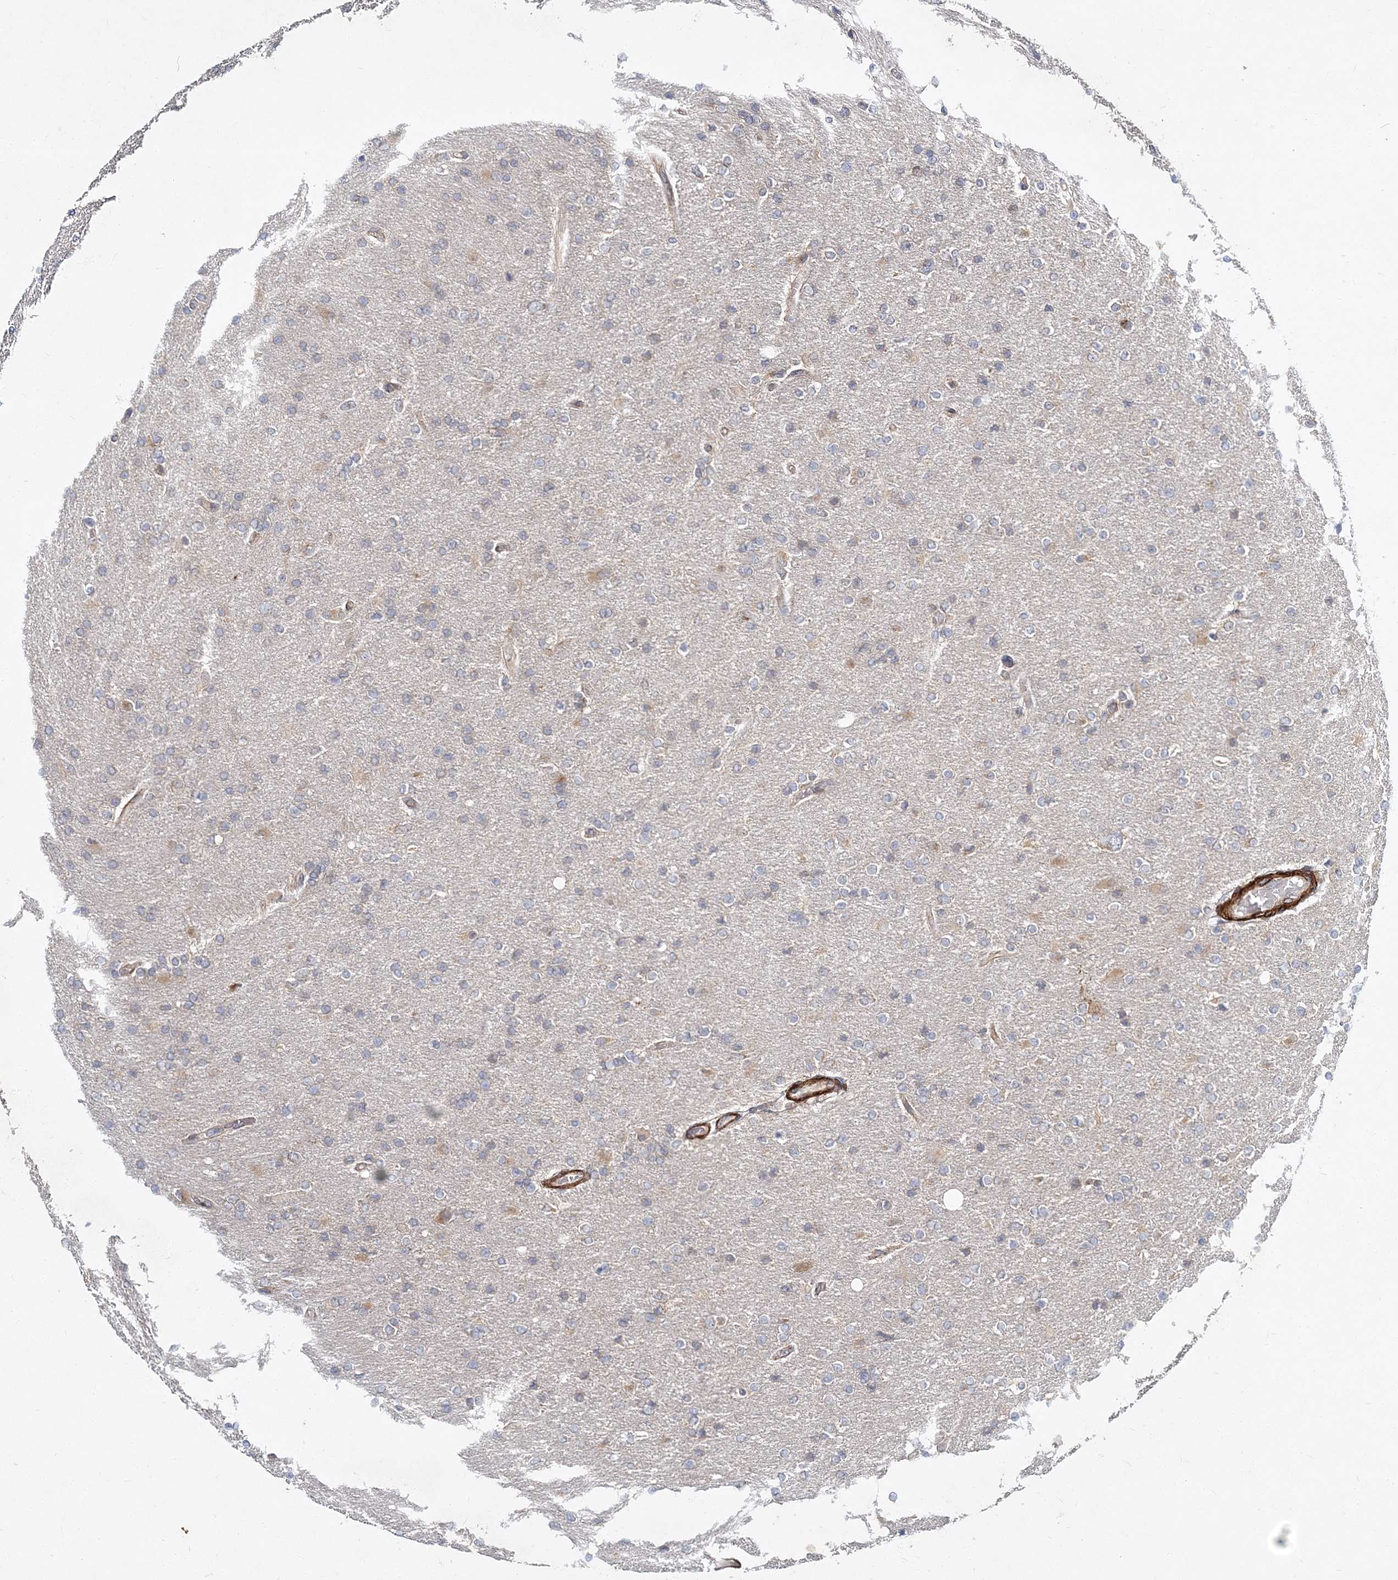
{"staining": {"intensity": "negative", "quantity": "none", "location": "none"}, "tissue": "glioma", "cell_type": "Tumor cells", "image_type": "cancer", "snomed": [{"axis": "morphology", "description": "Glioma, malignant, High grade"}, {"axis": "topography", "description": "Cerebral cortex"}], "caption": "IHC of human glioma reveals no expression in tumor cells.", "gene": "NBAS", "patient": {"sex": "female", "age": 36}}